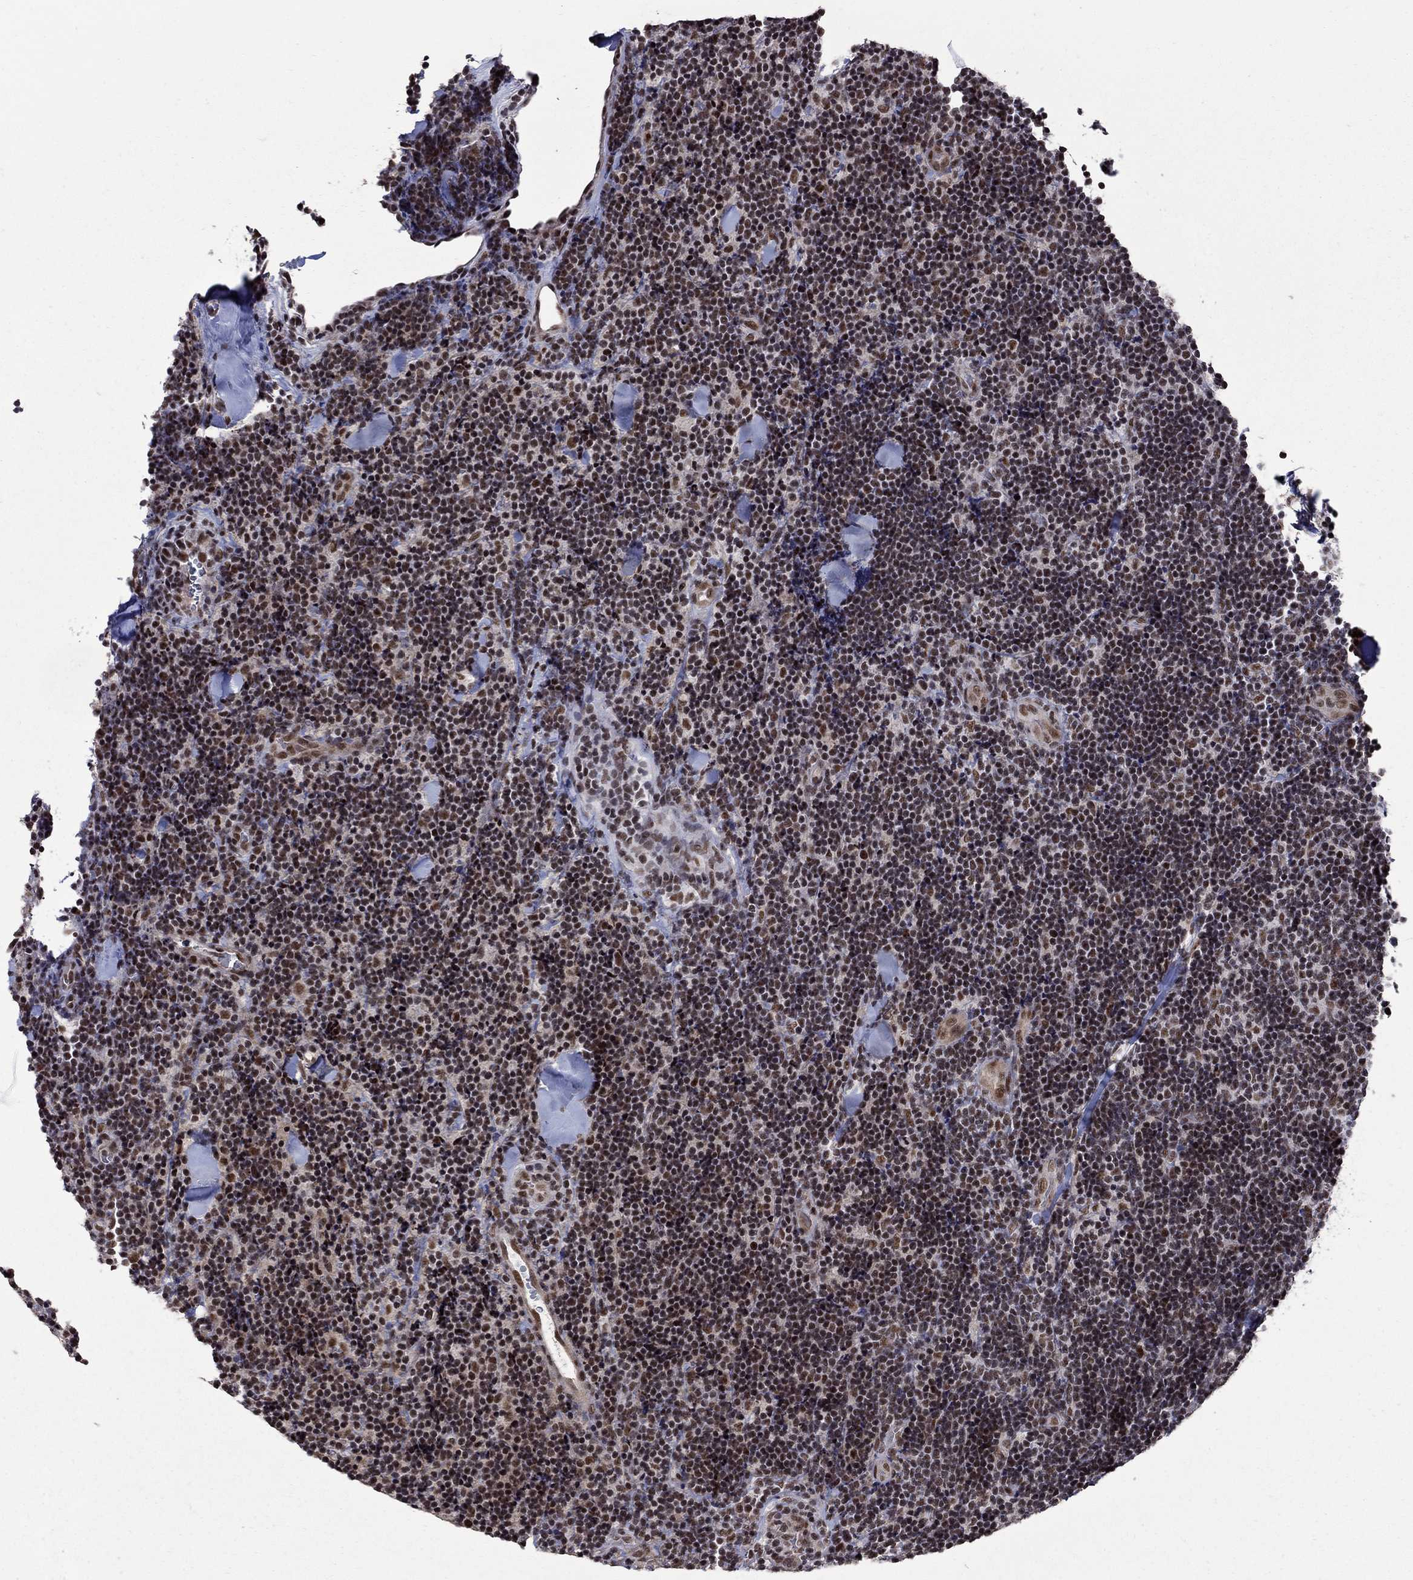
{"staining": {"intensity": "moderate", "quantity": ">75%", "location": "nuclear"}, "tissue": "lymphoma", "cell_type": "Tumor cells", "image_type": "cancer", "snomed": [{"axis": "morphology", "description": "Malignant lymphoma, non-Hodgkin's type, Low grade"}, {"axis": "topography", "description": "Lymph node"}], "caption": "Protein expression analysis of human lymphoma reveals moderate nuclear expression in approximately >75% of tumor cells.", "gene": "PNISR", "patient": {"sex": "female", "age": 56}}